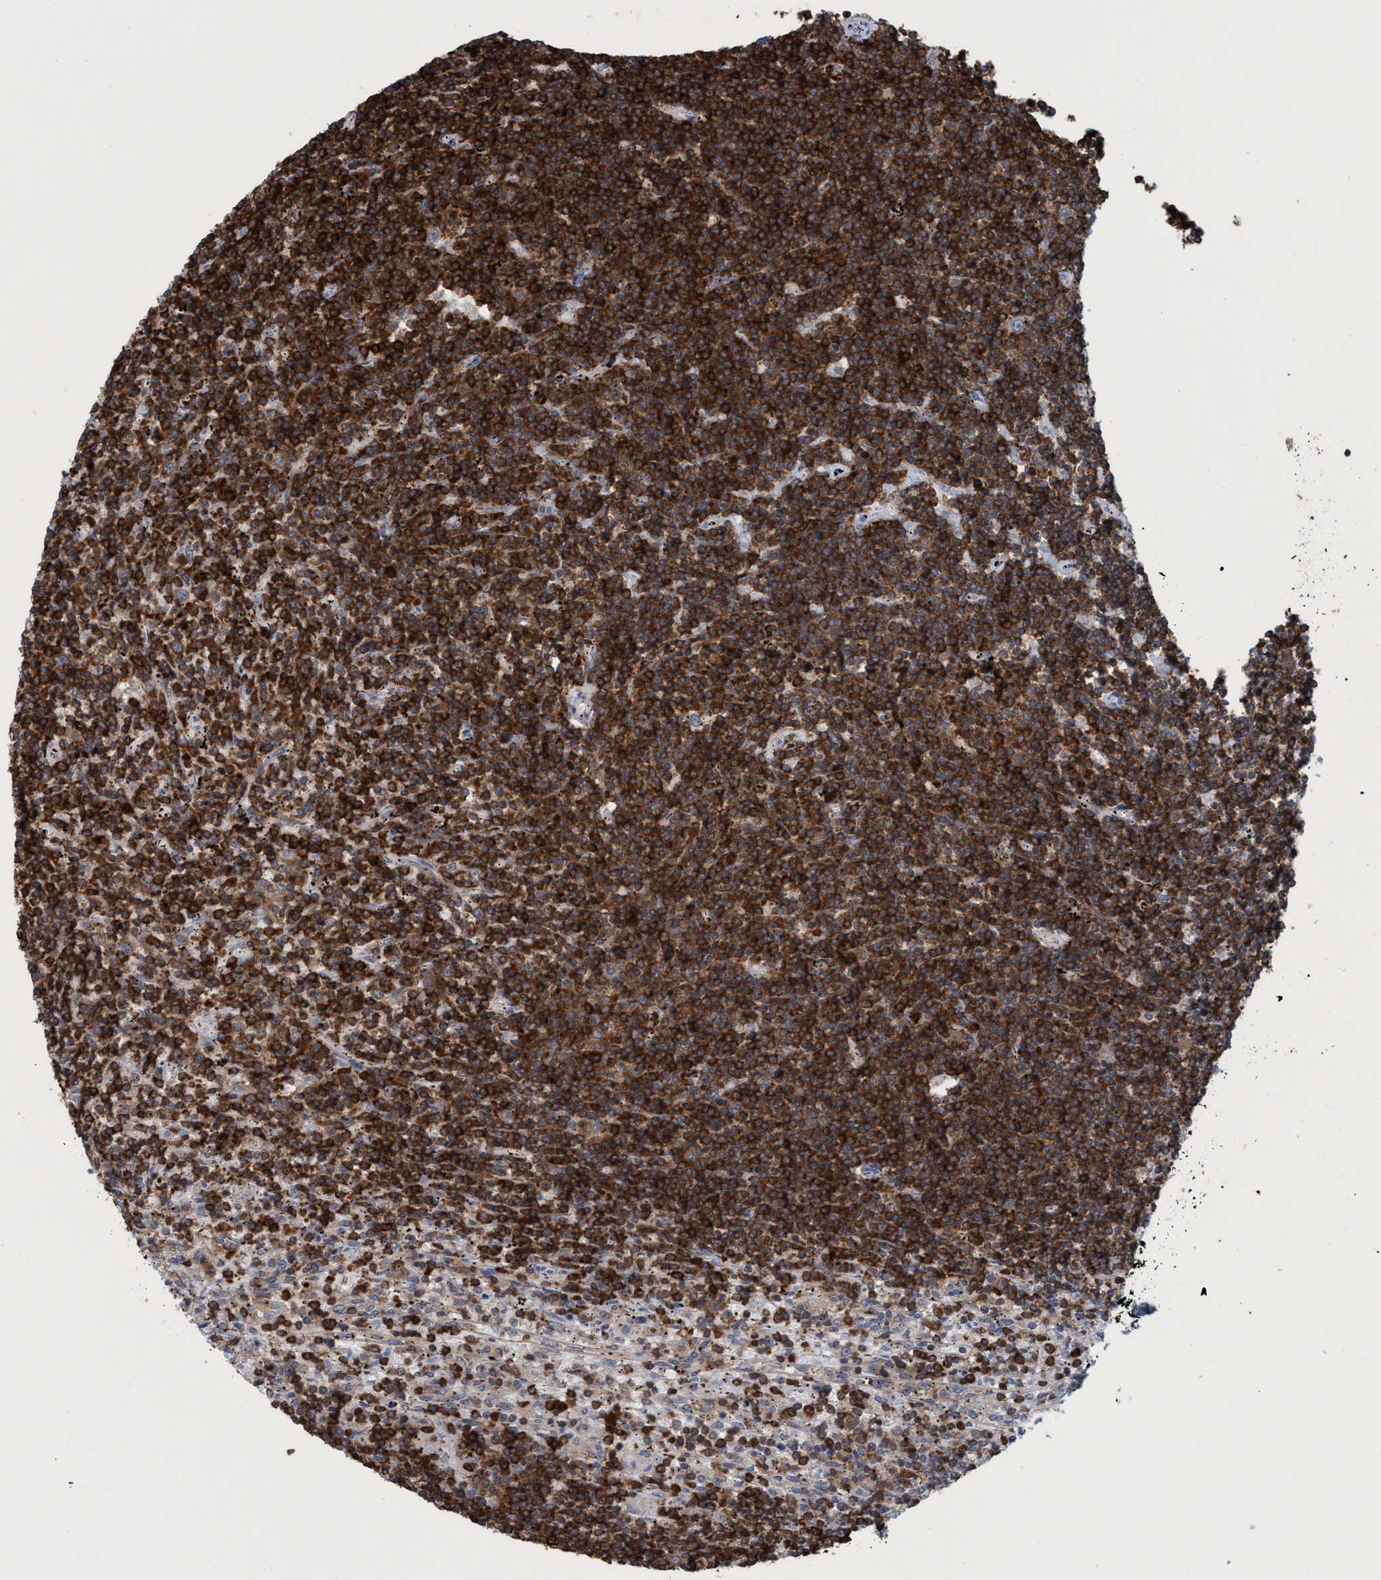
{"staining": {"intensity": "strong", "quantity": "25%-75%", "location": "cytoplasmic/membranous"}, "tissue": "lymphoma", "cell_type": "Tumor cells", "image_type": "cancer", "snomed": [{"axis": "morphology", "description": "Malignant lymphoma, non-Hodgkin's type, Low grade"}, {"axis": "topography", "description": "Spleen"}], "caption": "This is an image of immunohistochemistry (IHC) staining of low-grade malignant lymphoma, non-Hodgkin's type, which shows strong positivity in the cytoplasmic/membranous of tumor cells.", "gene": "EZR", "patient": {"sex": "male", "age": 76}}